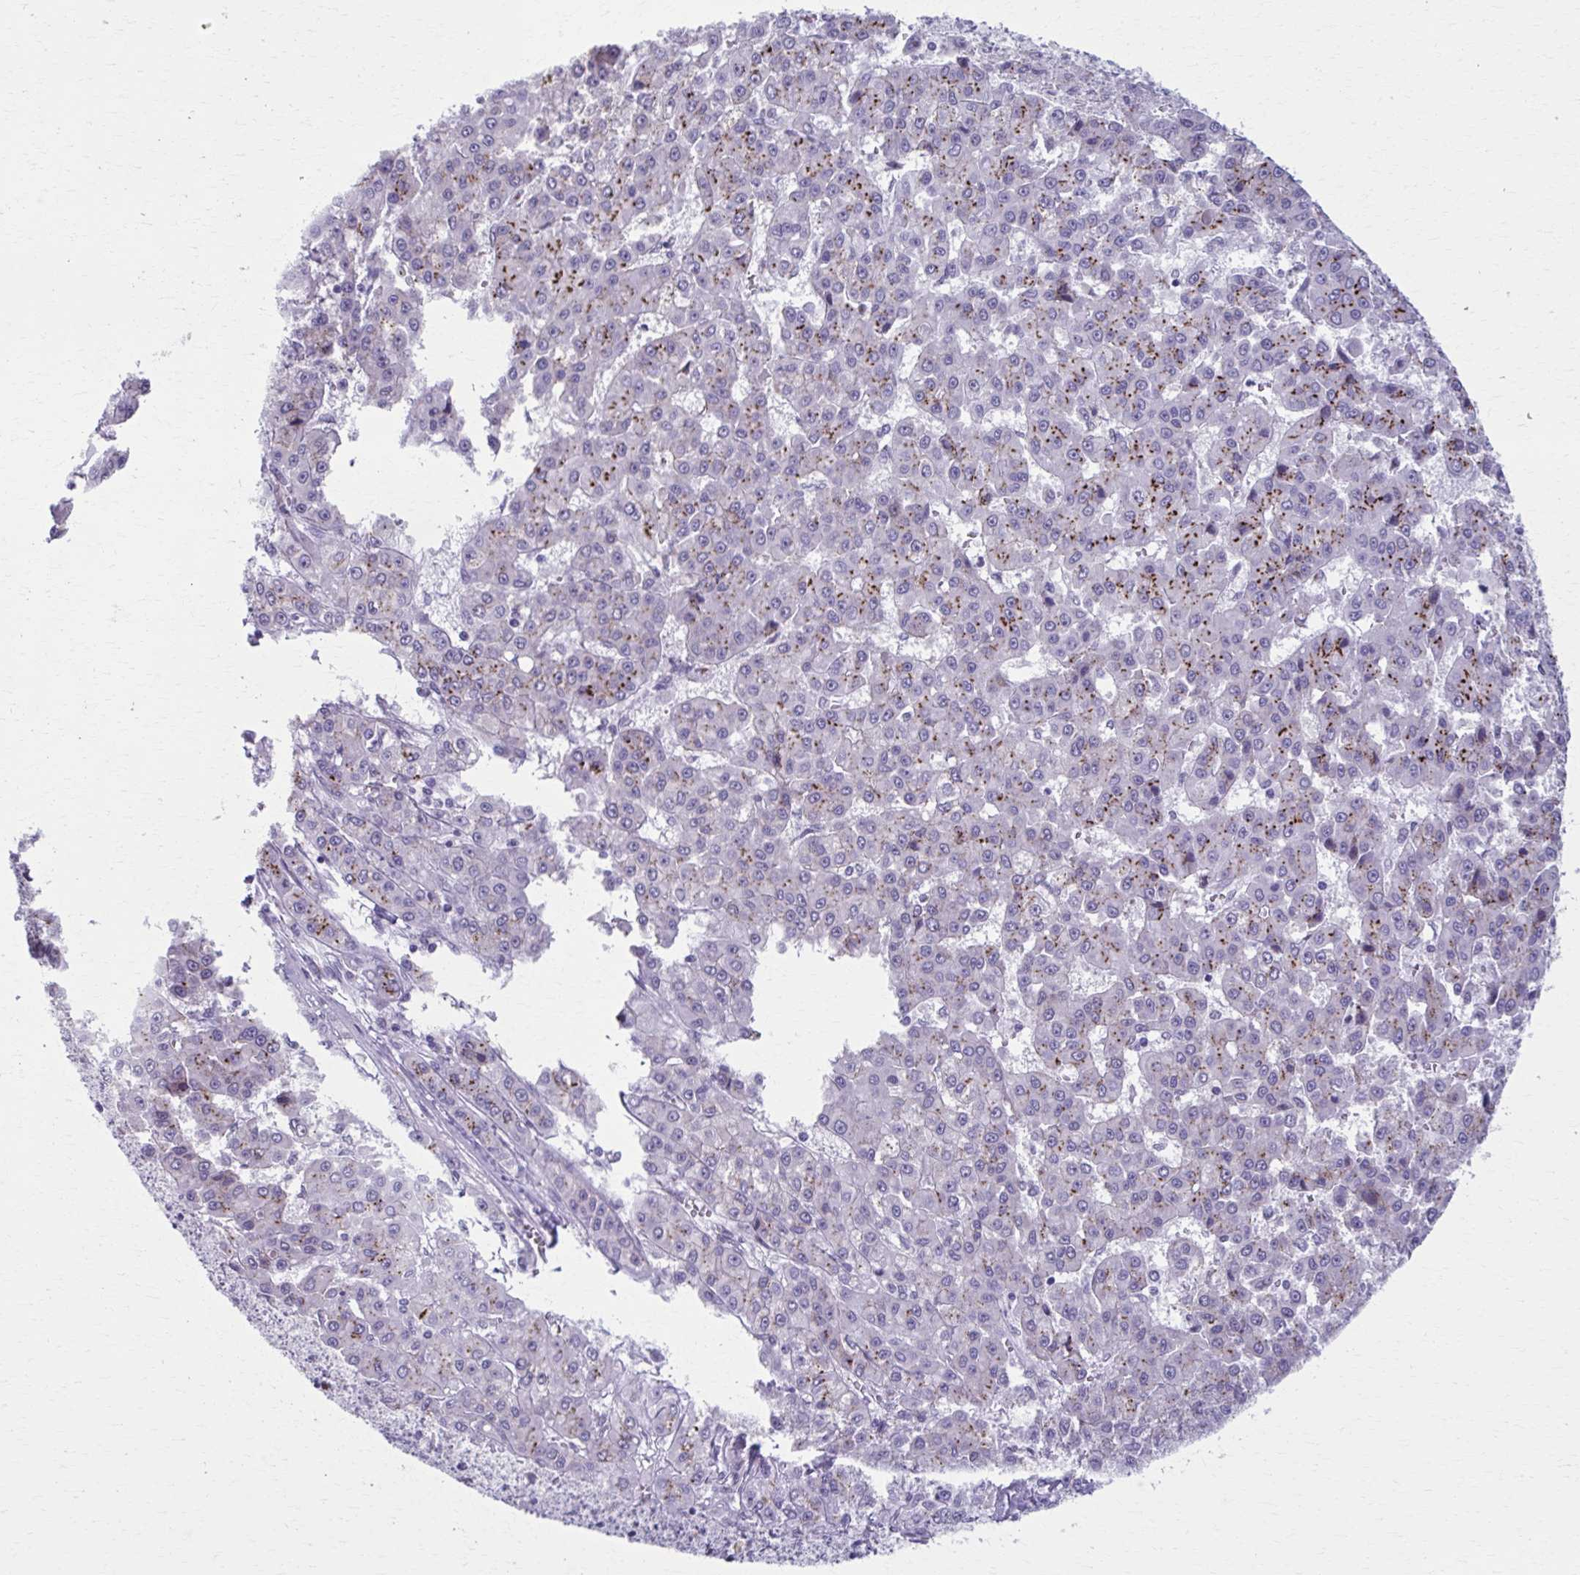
{"staining": {"intensity": "moderate", "quantity": "25%-75%", "location": "cytoplasmic/membranous"}, "tissue": "liver cancer", "cell_type": "Tumor cells", "image_type": "cancer", "snomed": [{"axis": "morphology", "description": "Carcinoma, Hepatocellular, NOS"}, {"axis": "topography", "description": "Liver"}], "caption": "Liver cancer stained with IHC reveals moderate cytoplasmic/membranous positivity in approximately 25%-75% of tumor cells.", "gene": "ZNF682", "patient": {"sex": "male", "age": 70}}